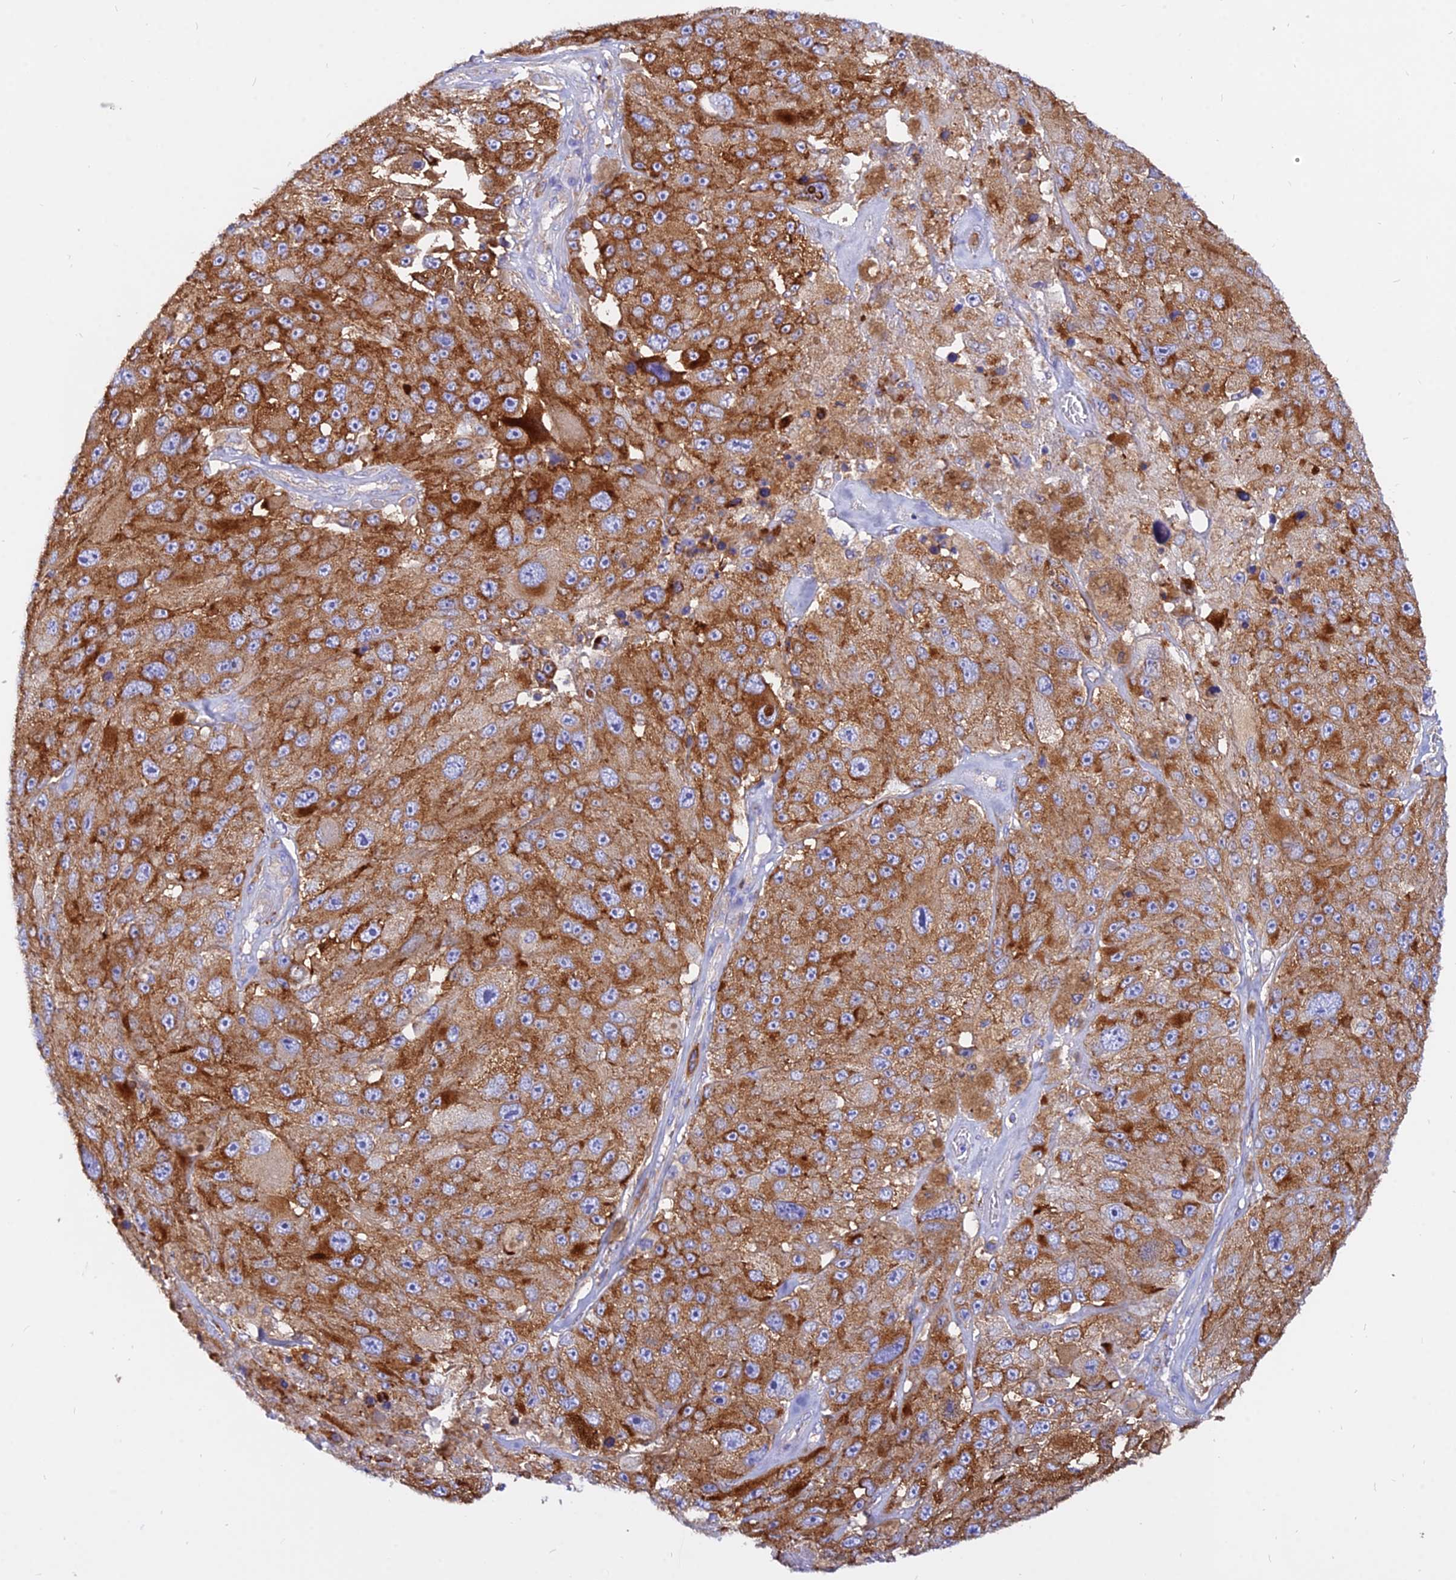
{"staining": {"intensity": "strong", "quantity": ">75%", "location": "cytoplasmic/membranous"}, "tissue": "melanoma", "cell_type": "Tumor cells", "image_type": "cancer", "snomed": [{"axis": "morphology", "description": "Malignant melanoma, Metastatic site"}, {"axis": "topography", "description": "Lymph node"}], "caption": "Immunohistochemistry (IHC) of human malignant melanoma (metastatic site) shows high levels of strong cytoplasmic/membranous staining in approximately >75% of tumor cells. (DAB IHC, brown staining for protein, blue staining for nuclei).", "gene": "AGTRAP", "patient": {"sex": "male", "age": 62}}